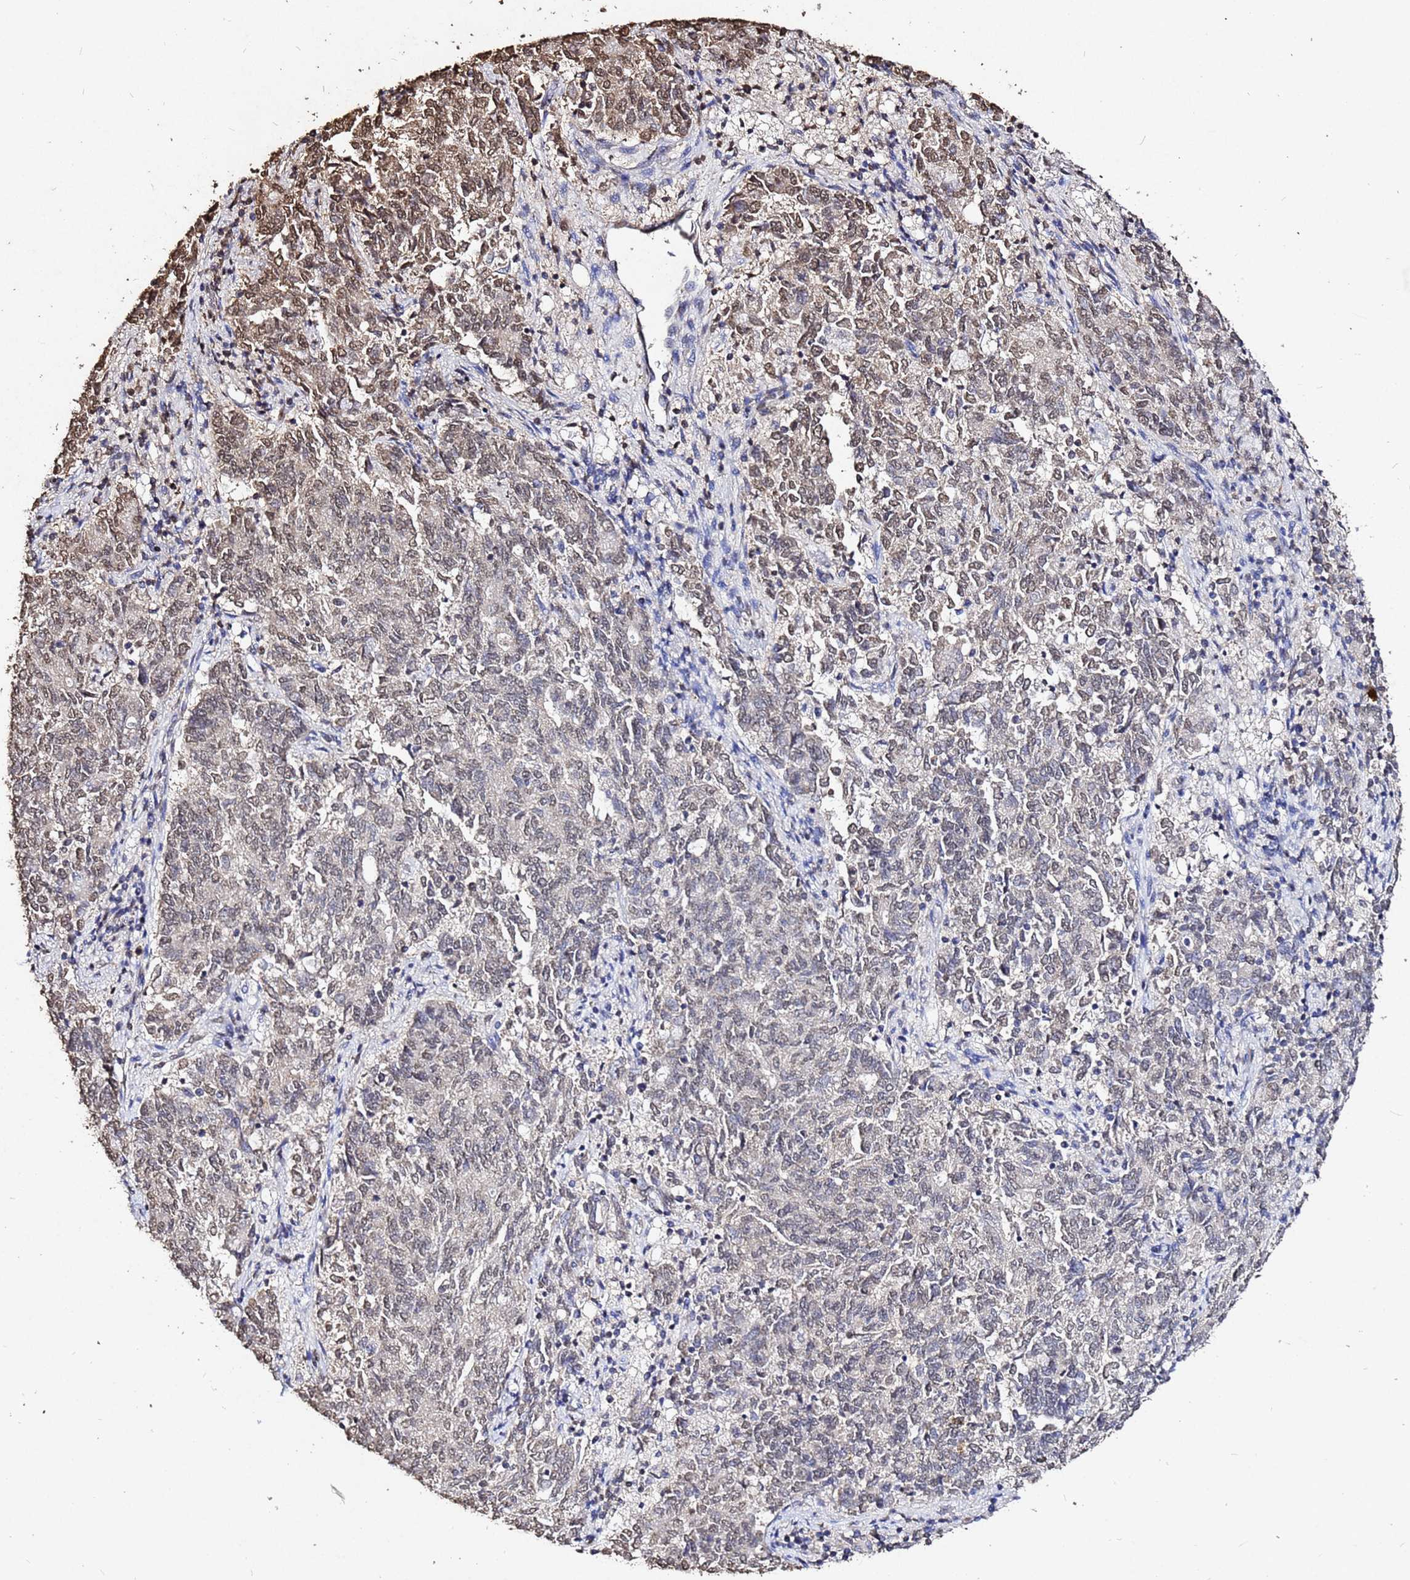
{"staining": {"intensity": "moderate", "quantity": "25%-75%", "location": "nuclear"}, "tissue": "endometrial cancer", "cell_type": "Tumor cells", "image_type": "cancer", "snomed": [{"axis": "morphology", "description": "Adenocarcinoma, NOS"}, {"axis": "topography", "description": "Endometrium"}], "caption": "Adenocarcinoma (endometrial) stained for a protein (brown) exhibits moderate nuclear positive staining in about 25%-75% of tumor cells.", "gene": "MYOCD", "patient": {"sex": "female", "age": 80}}